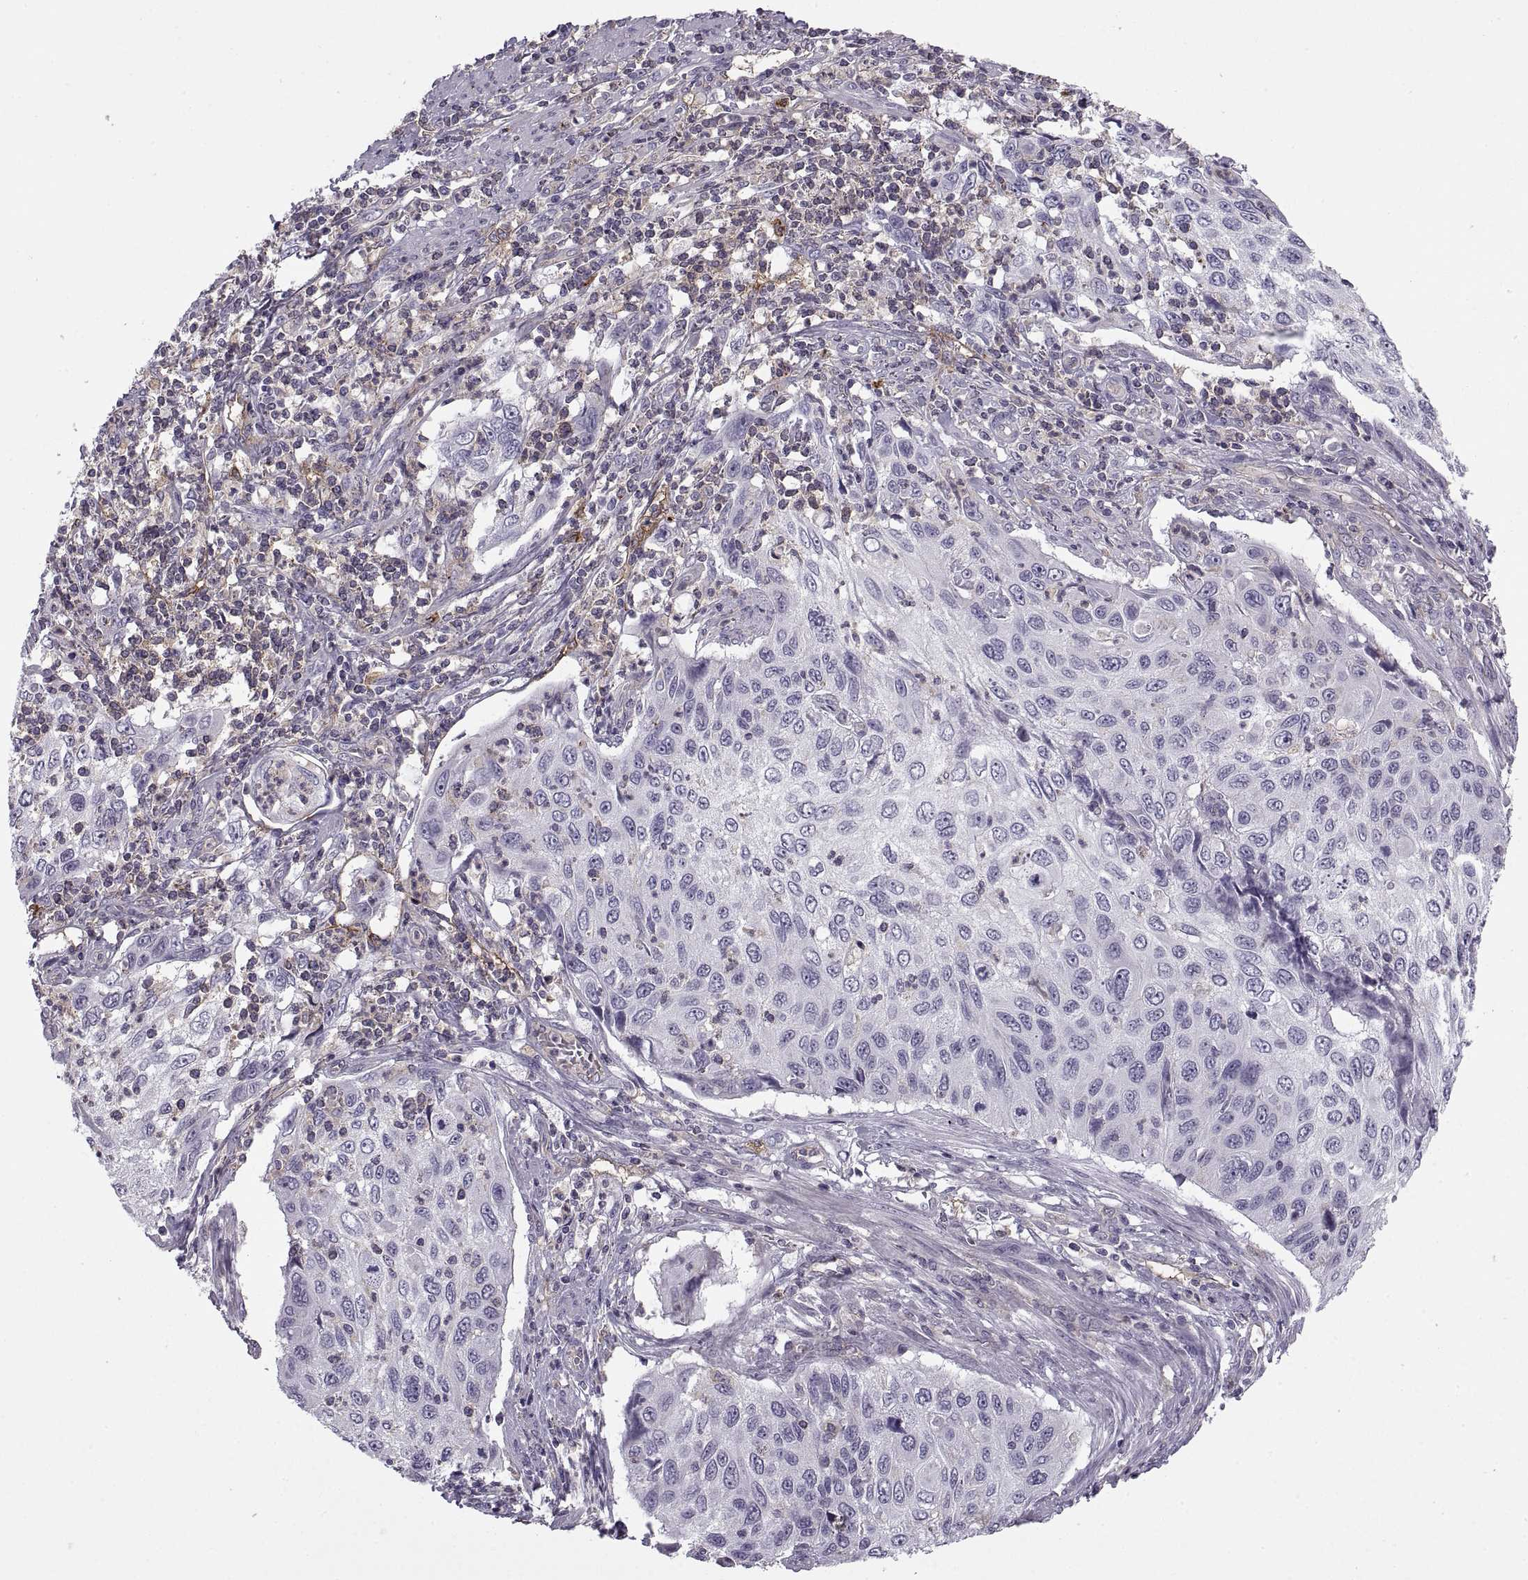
{"staining": {"intensity": "negative", "quantity": "none", "location": "none"}, "tissue": "cervical cancer", "cell_type": "Tumor cells", "image_type": "cancer", "snomed": [{"axis": "morphology", "description": "Squamous cell carcinoma, NOS"}, {"axis": "topography", "description": "Cervix"}], "caption": "Protein analysis of cervical squamous cell carcinoma reveals no significant staining in tumor cells.", "gene": "RALB", "patient": {"sex": "female", "age": 70}}